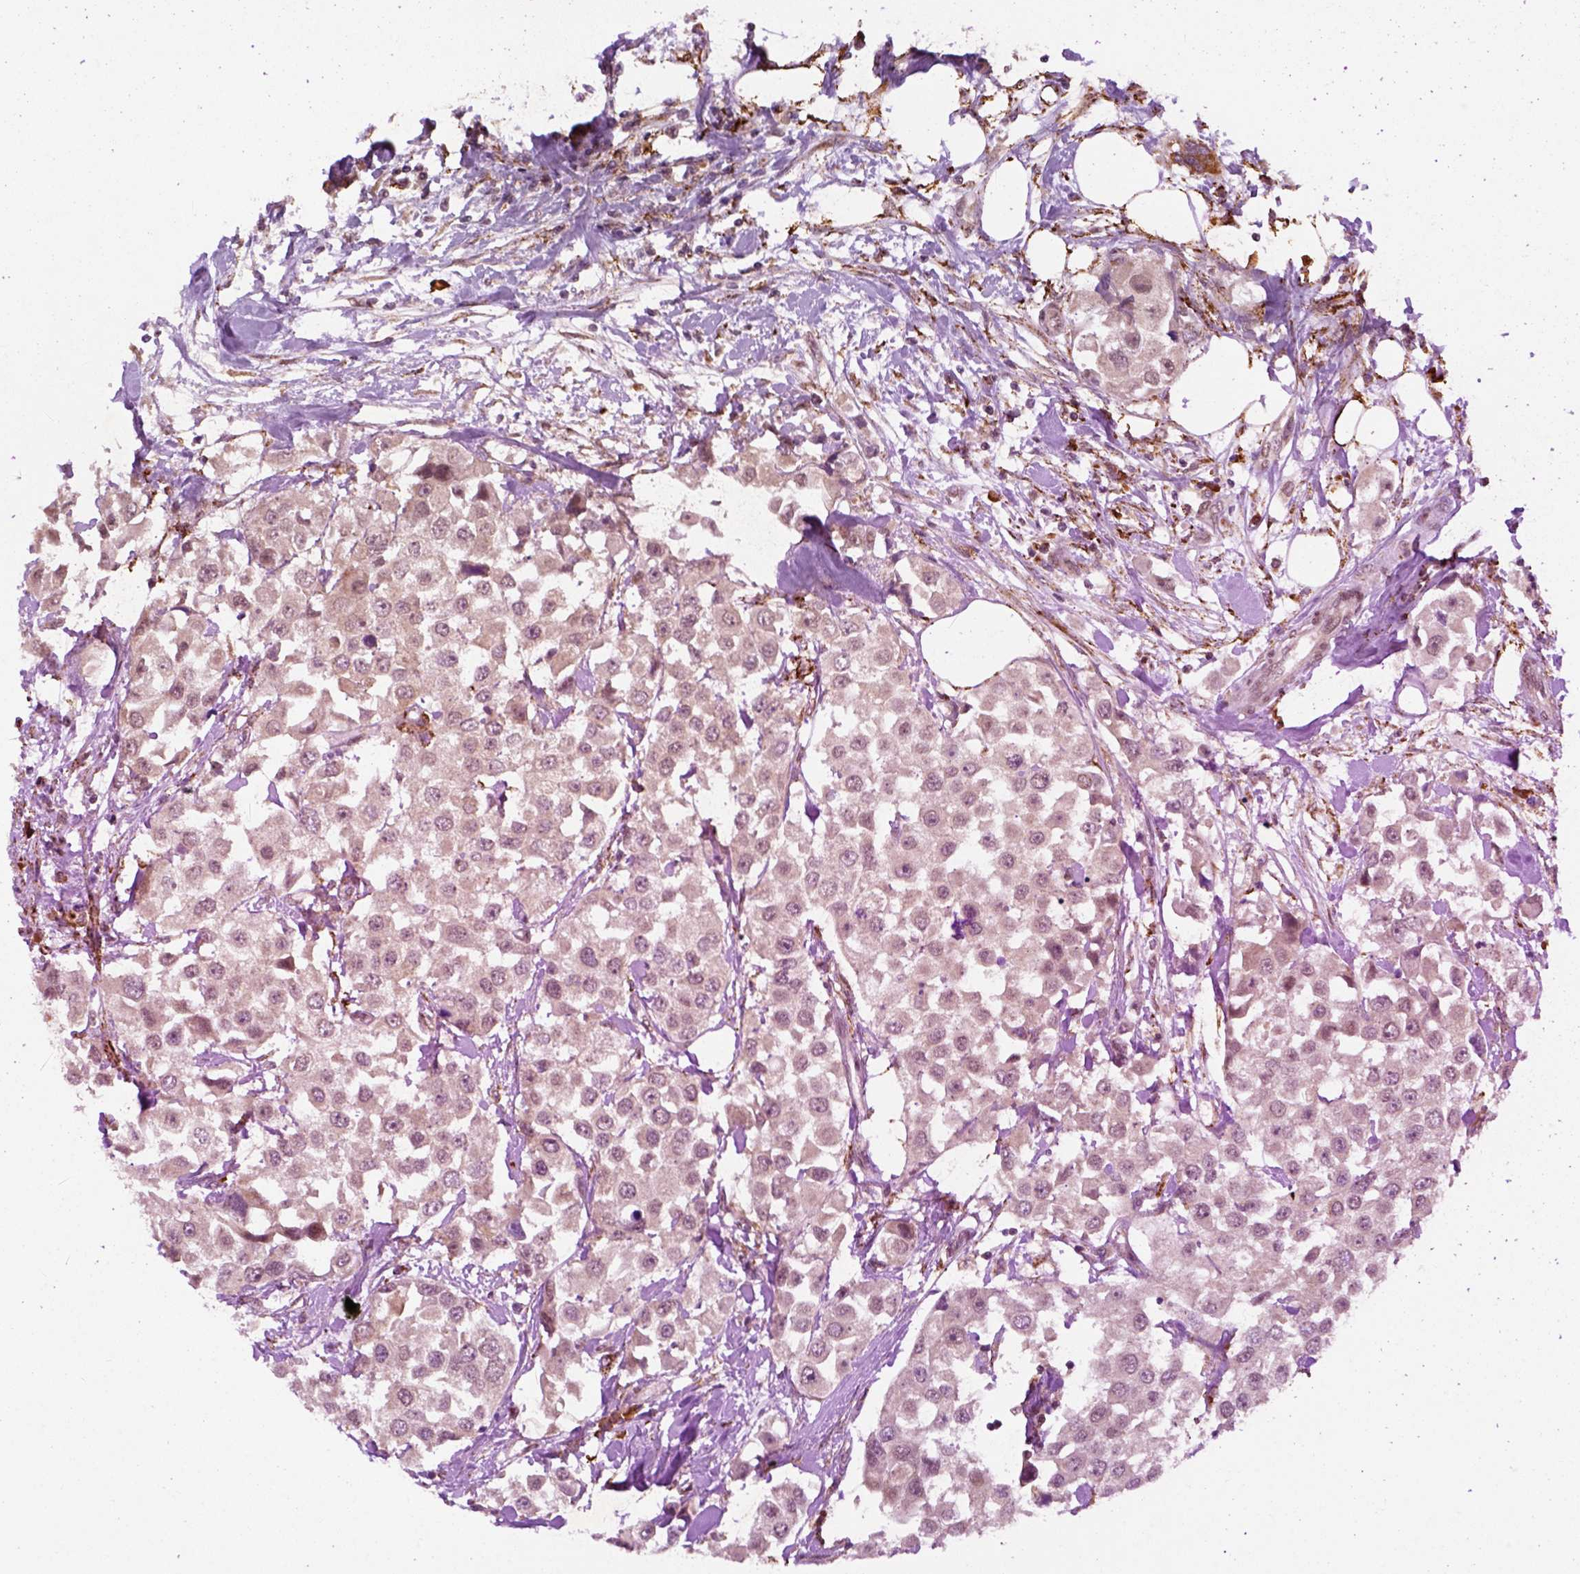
{"staining": {"intensity": "moderate", "quantity": "<25%", "location": "nuclear"}, "tissue": "urothelial cancer", "cell_type": "Tumor cells", "image_type": "cancer", "snomed": [{"axis": "morphology", "description": "Urothelial carcinoma, High grade"}, {"axis": "topography", "description": "Urinary bladder"}], "caption": "Protein analysis of high-grade urothelial carcinoma tissue exhibits moderate nuclear staining in approximately <25% of tumor cells. Using DAB (3,3'-diaminobenzidine) (brown) and hematoxylin (blue) stains, captured at high magnification using brightfield microscopy.", "gene": "FZD7", "patient": {"sex": "female", "age": 64}}